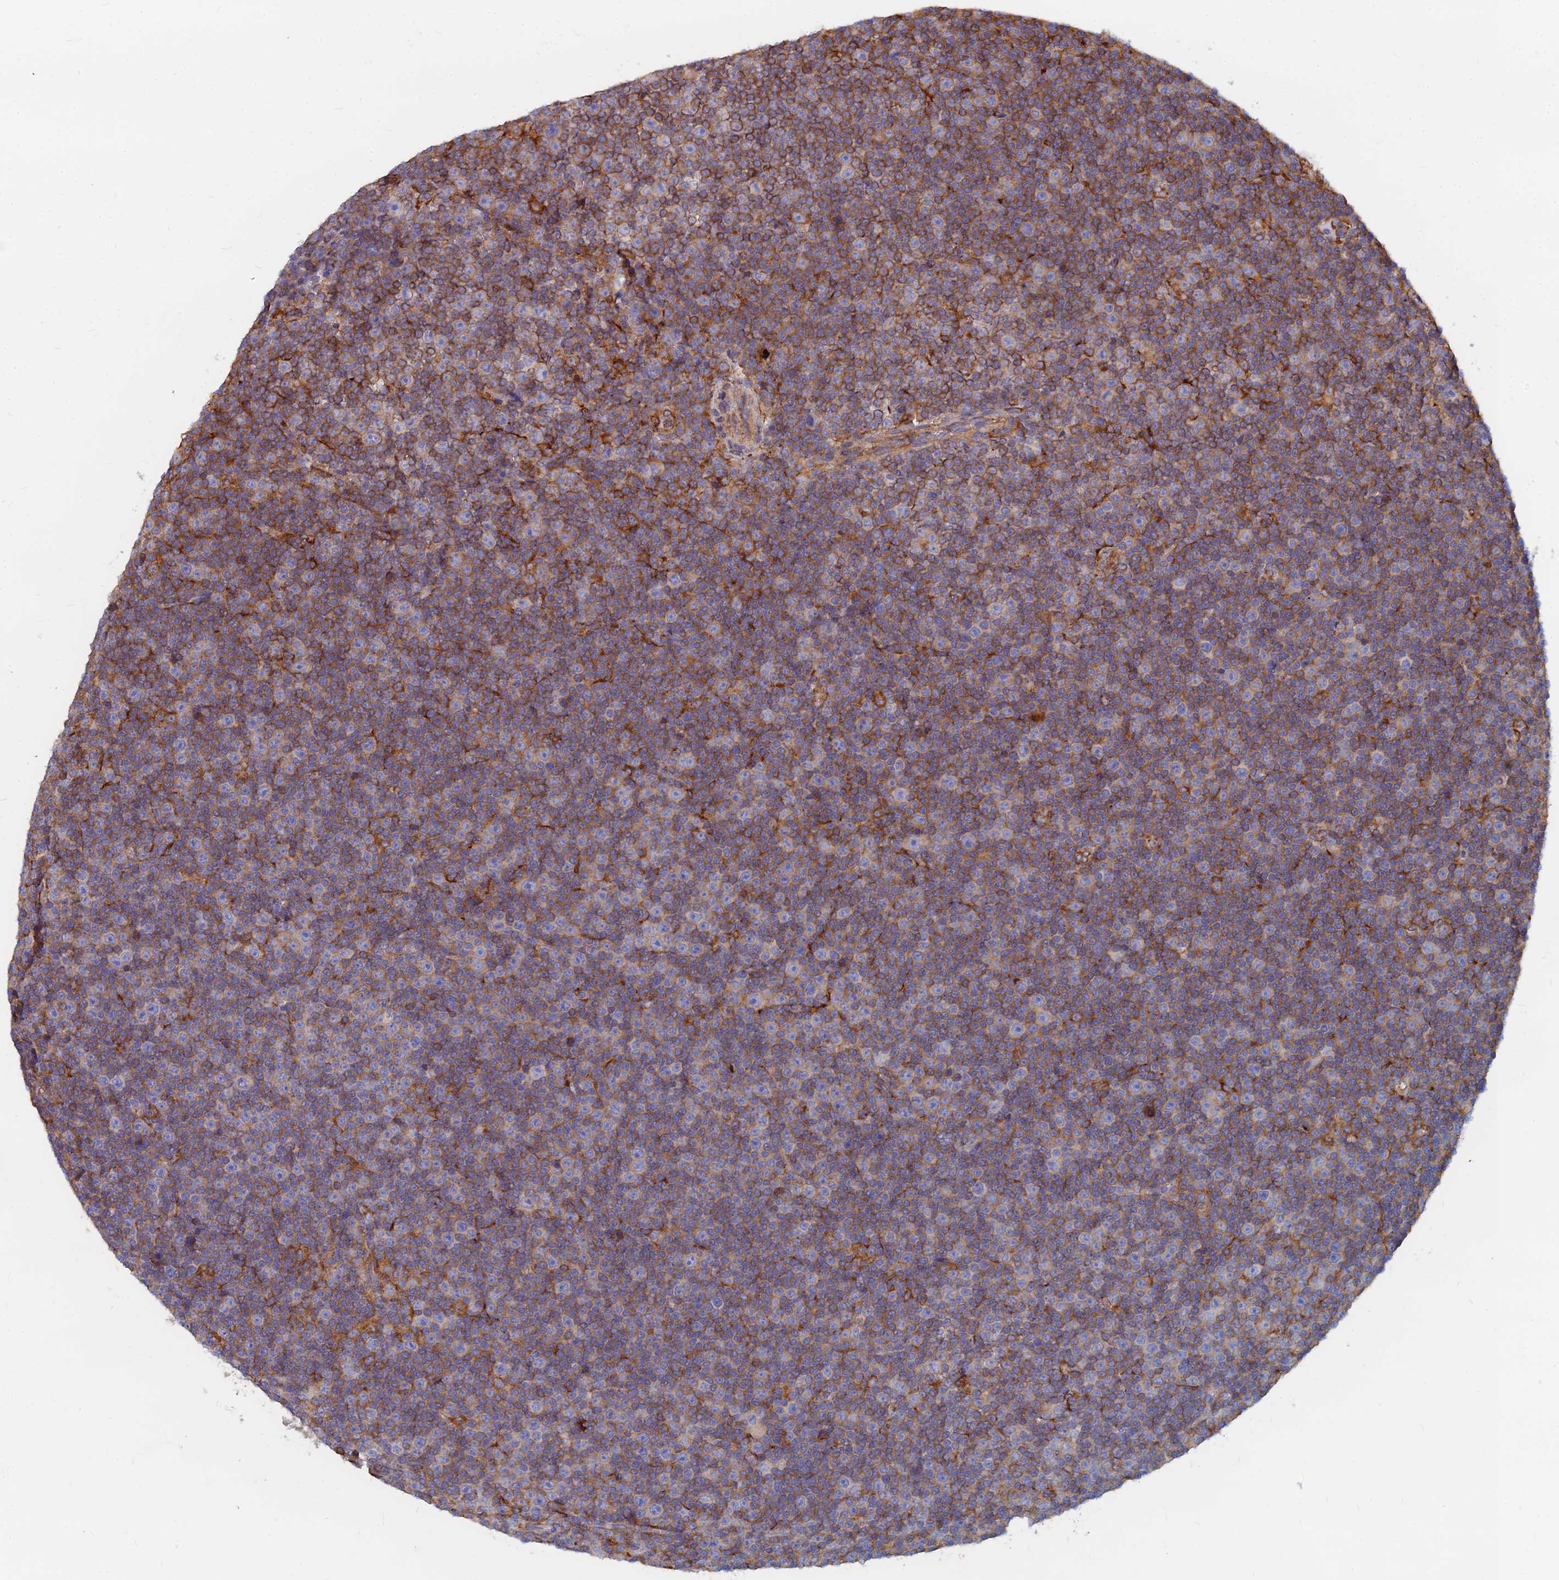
{"staining": {"intensity": "moderate", "quantity": "25%-75%", "location": "cytoplasmic/membranous"}, "tissue": "lymphoma", "cell_type": "Tumor cells", "image_type": "cancer", "snomed": [{"axis": "morphology", "description": "Malignant lymphoma, non-Hodgkin's type, Low grade"}, {"axis": "topography", "description": "Lymph node"}], "caption": "IHC histopathology image of human lymphoma stained for a protein (brown), which displays medium levels of moderate cytoplasmic/membranous staining in approximately 25%-75% of tumor cells.", "gene": "GPR42", "patient": {"sex": "female", "age": 67}}